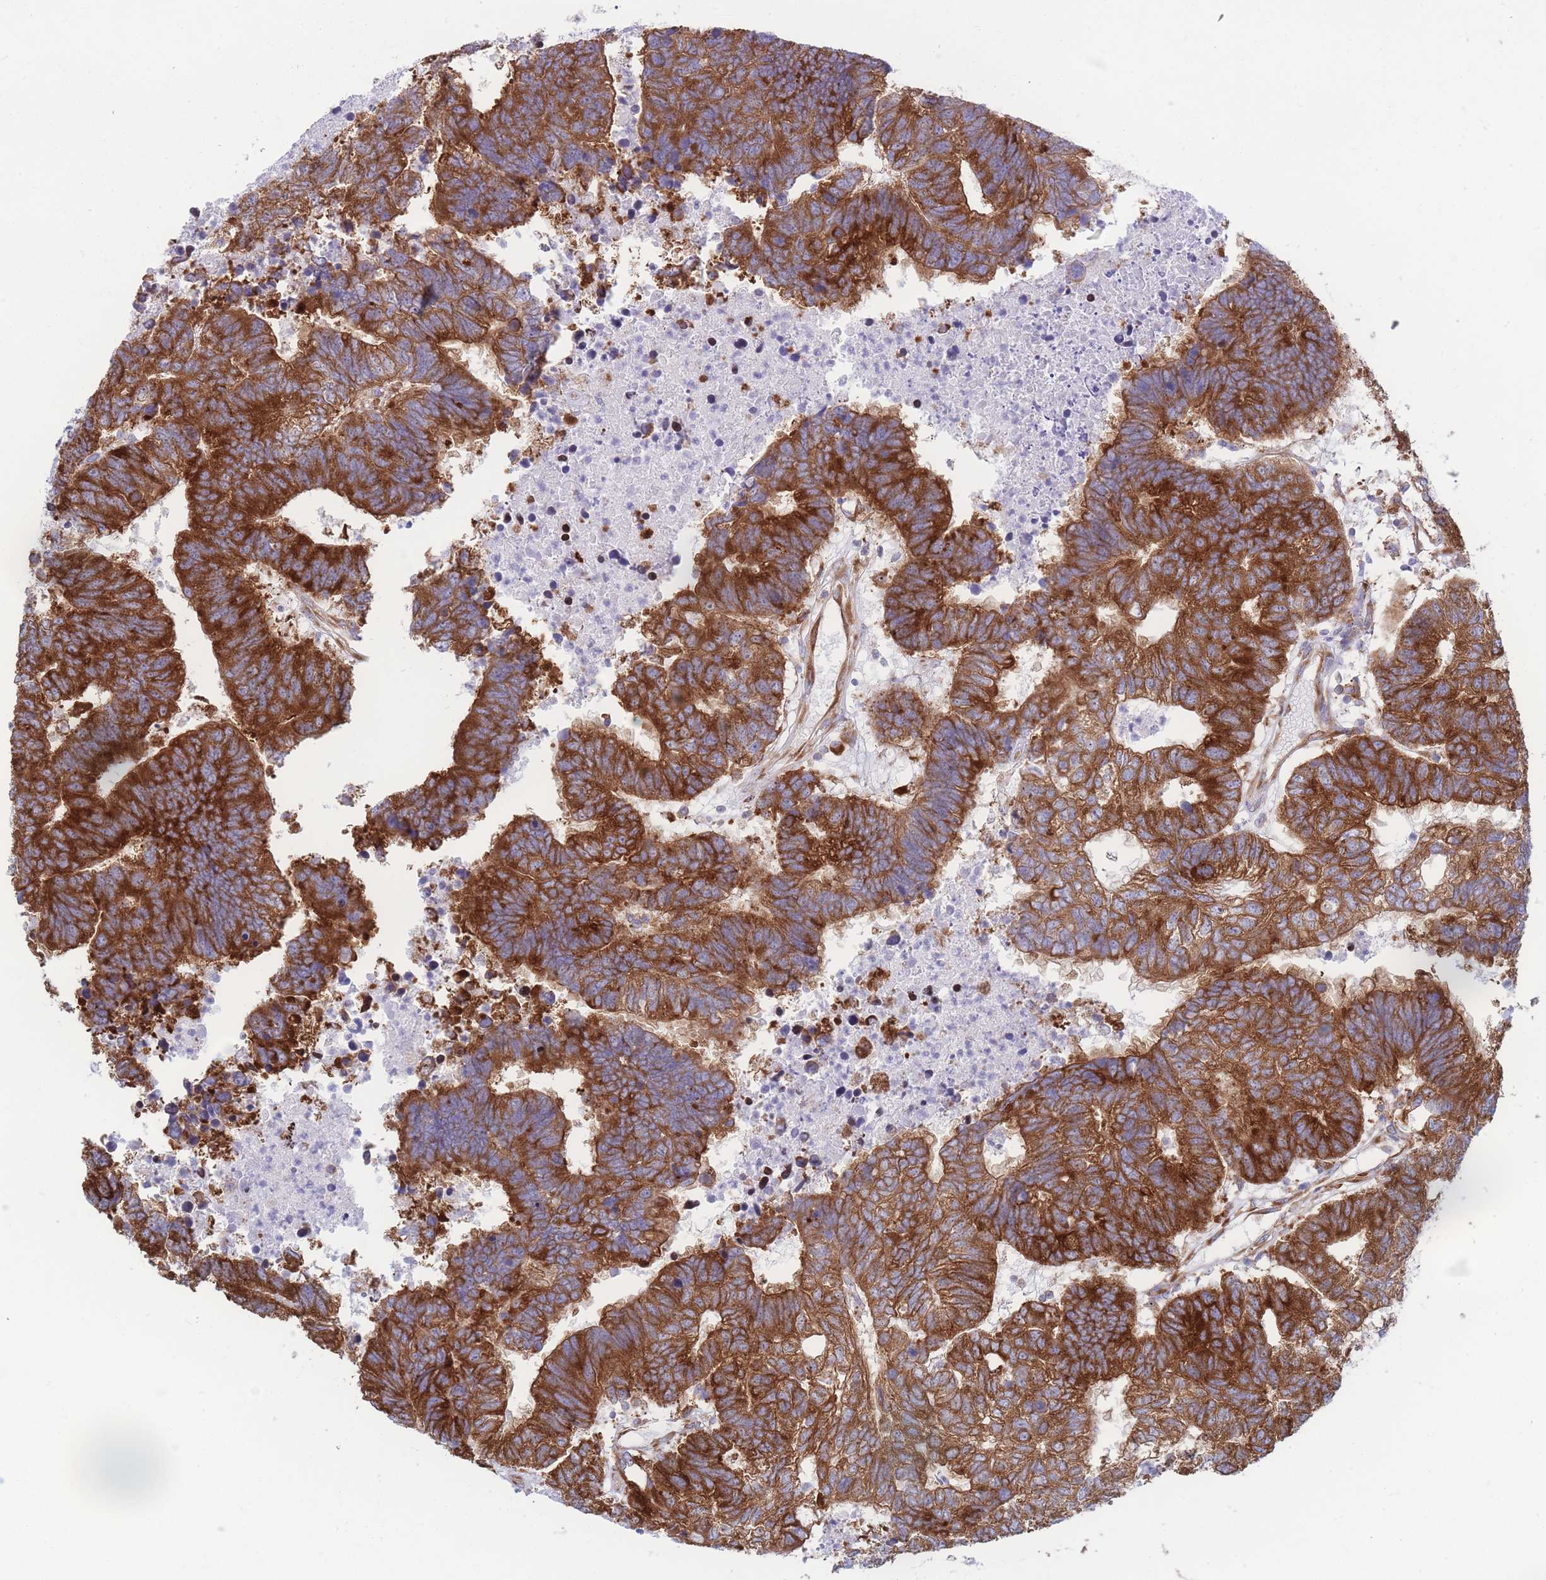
{"staining": {"intensity": "strong", "quantity": ">75%", "location": "cytoplasmic/membranous"}, "tissue": "colorectal cancer", "cell_type": "Tumor cells", "image_type": "cancer", "snomed": [{"axis": "morphology", "description": "Adenocarcinoma, NOS"}, {"axis": "topography", "description": "Colon"}], "caption": "Adenocarcinoma (colorectal) tissue reveals strong cytoplasmic/membranous expression in approximately >75% of tumor cells (Brightfield microscopy of DAB IHC at high magnification).", "gene": "RPL8", "patient": {"sex": "female", "age": 48}}